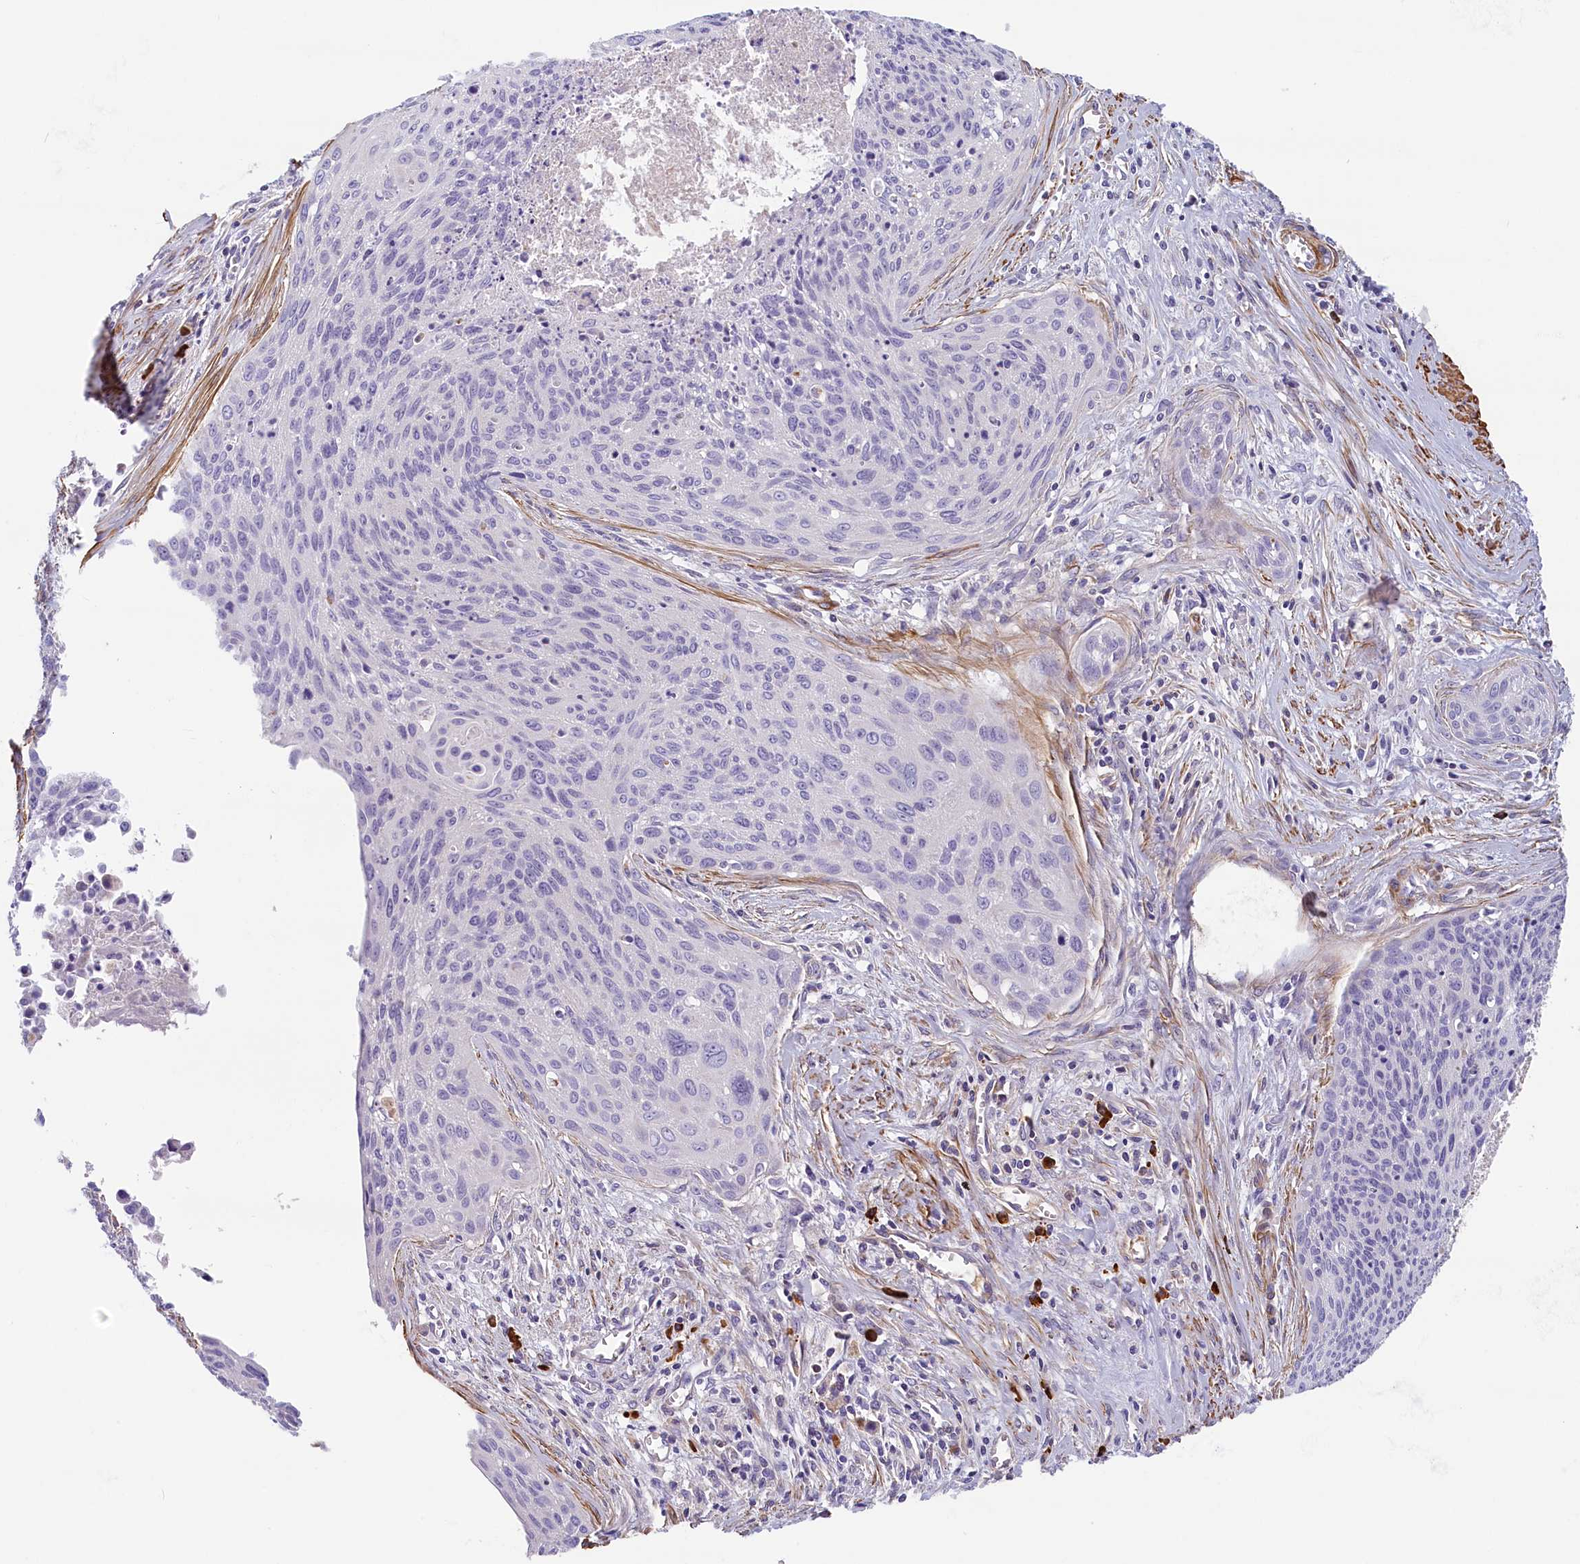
{"staining": {"intensity": "negative", "quantity": "none", "location": "none"}, "tissue": "cervical cancer", "cell_type": "Tumor cells", "image_type": "cancer", "snomed": [{"axis": "morphology", "description": "Squamous cell carcinoma, NOS"}, {"axis": "topography", "description": "Cervix"}], "caption": "Immunohistochemistry (IHC) of human cervical cancer (squamous cell carcinoma) demonstrates no staining in tumor cells.", "gene": "BCL2L13", "patient": {"sex": "female", "age": 55}}